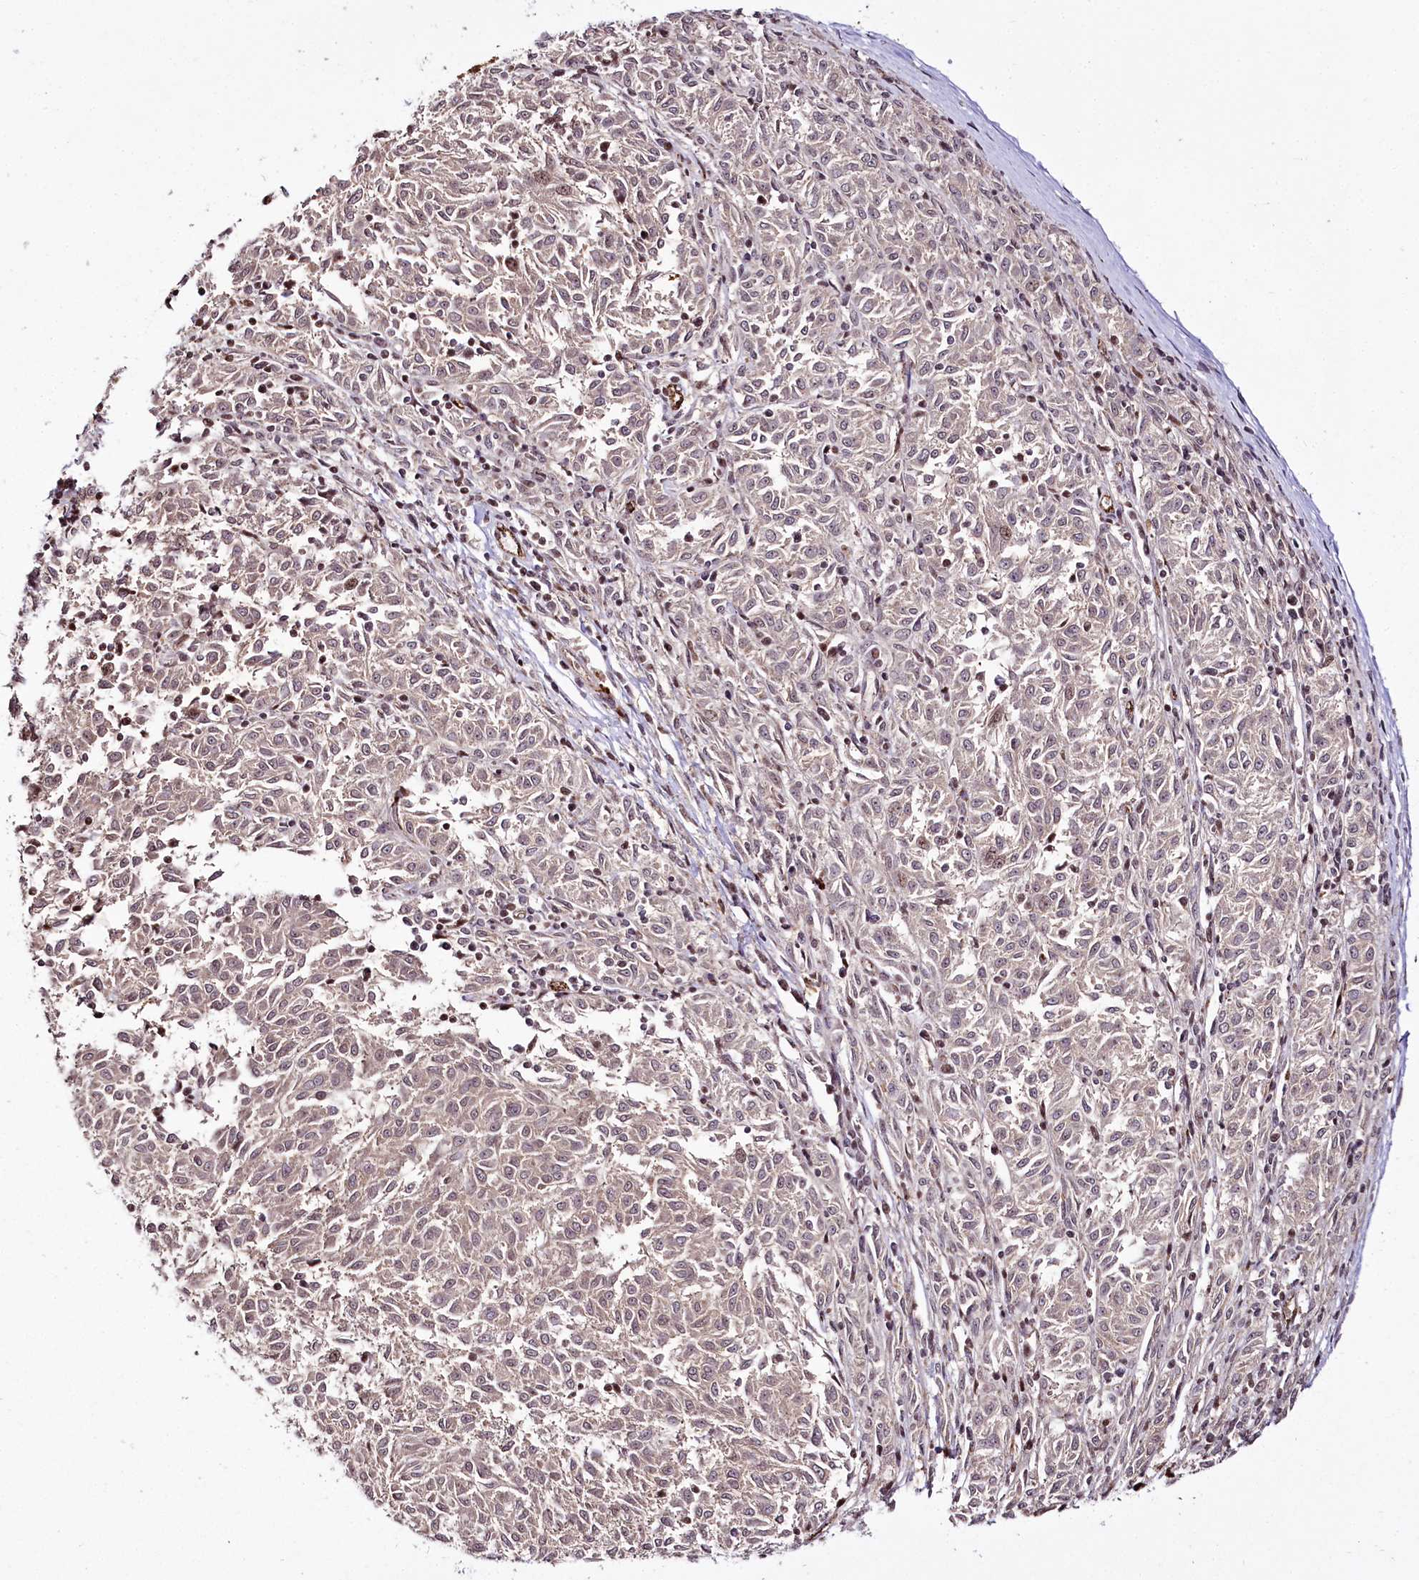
{"staining": {"intensity": "weak", "quantity": ">75%", "location": "cytoplasmic/membranous,nuclear"}, "tissue": "melanoma", "cell_type": "Tumor cells", "image_type": "cancer", "snomed": [{"axis": "morphology", "description": "Malignant melanoma, NOS"}, {"axis": "topography", "description": "Skin"}], "caption": "Brown immunohistochemical staining in melanoma reveals weak cytoplasmic/membranous and nuclear expression in about >75% of tumor cells.", "gene": "HOXC8", "patient": {"sex": "female", "age": 72}}